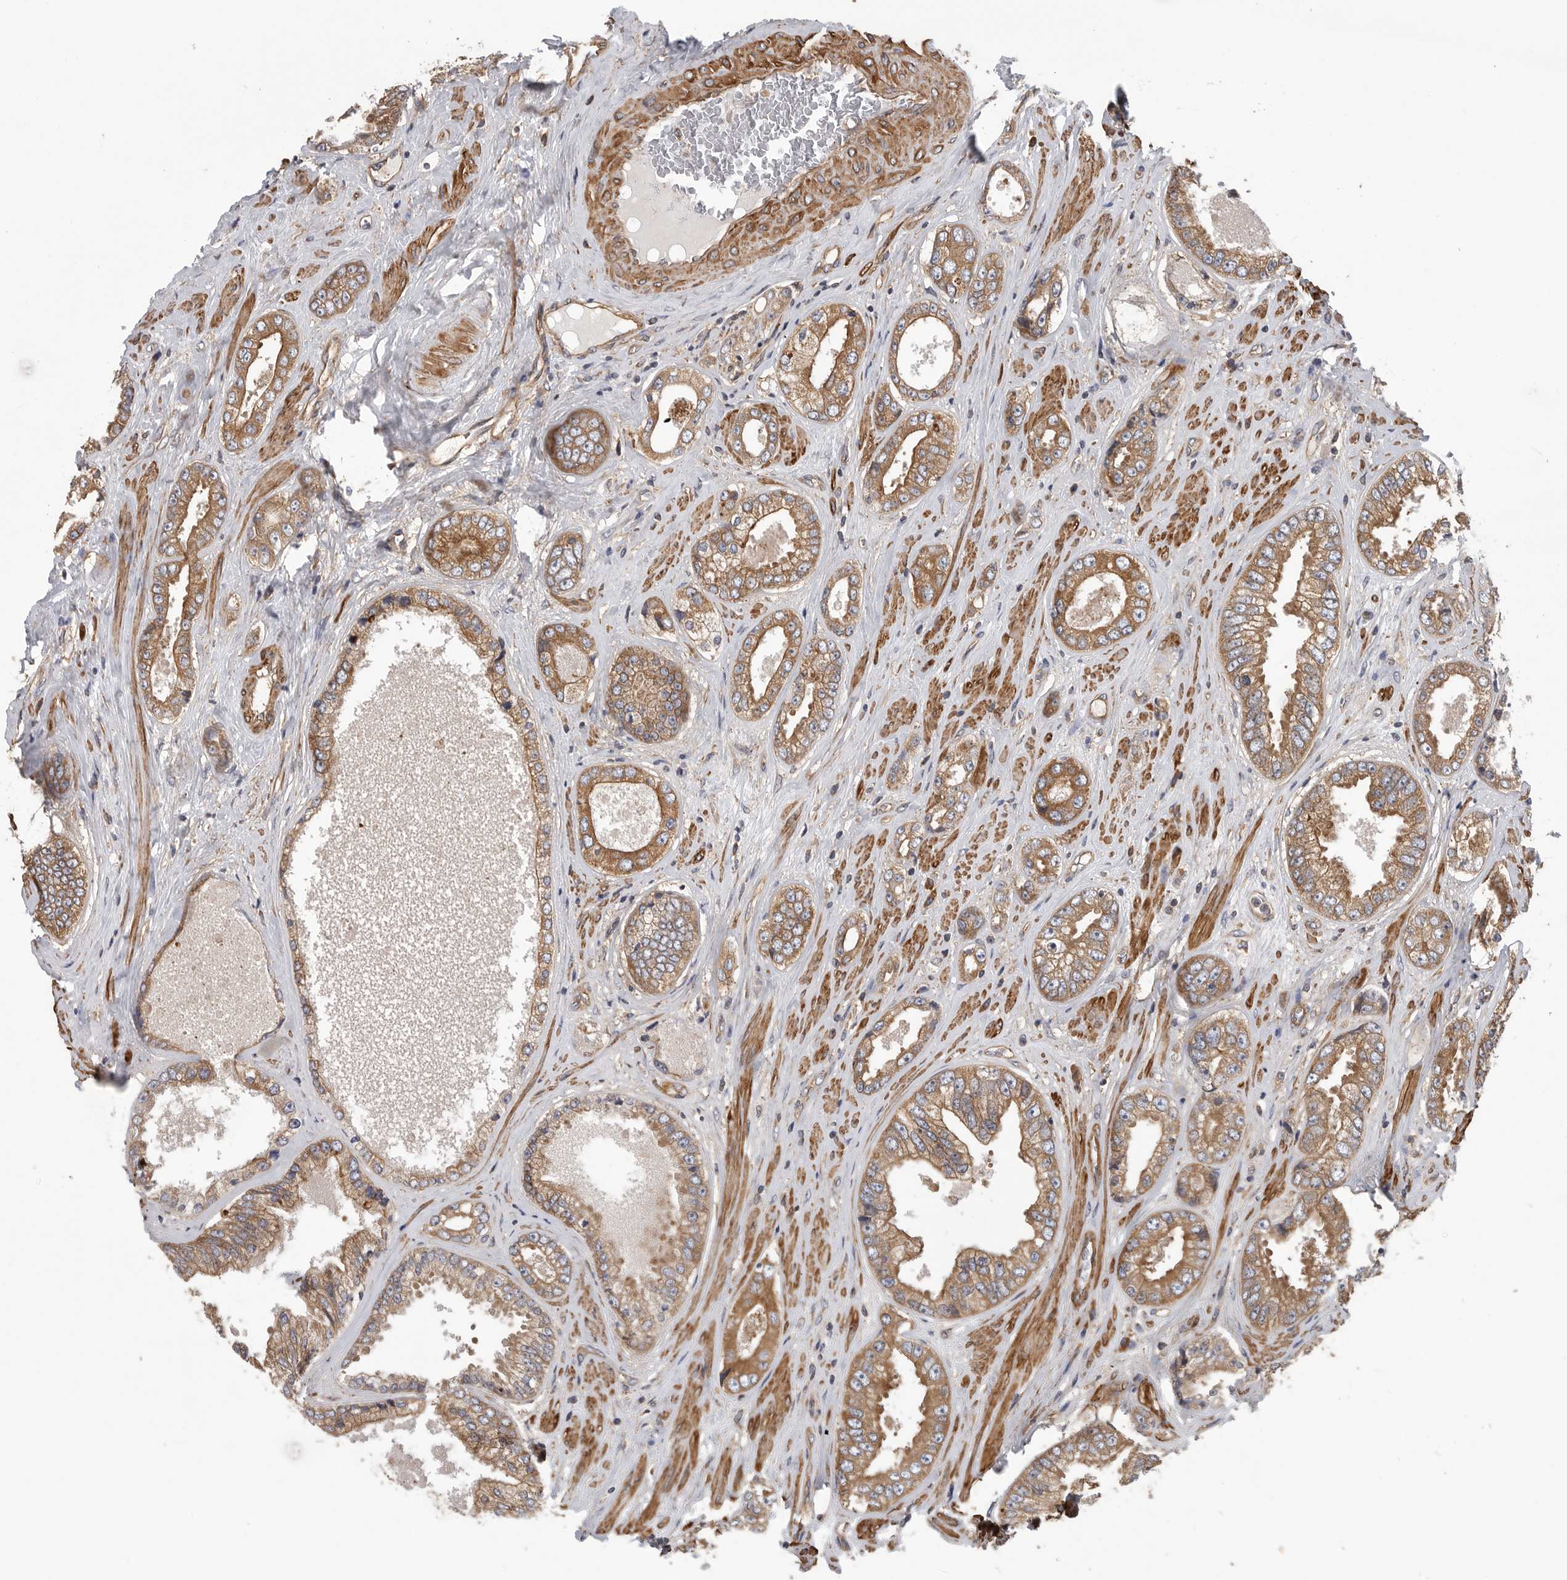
{"staining": {"intensity": "moderate", "quantity": ">75%", "location": "cytoplasmic/membranous"}, "tissue": "prostate cancer", "cell_type": "Tumor cells", "image_type": "cancer", "snomed": [{"axis": "morphology", "description": "Adenocarcinoma, High grade"}, {"axis": "topography", "description": "Prostate"}], "caption": "This image shows prostate cancer (adenocarcinoma (high-grade)) stained with immunohistochemistry to label a protein in brown. The cytoplasmic/membranous of tumor cells show moderate positivity for the protein. Nuclei are counter-stained blue.", "gene": "OXR1", "patient": {"sex": "male", "age": 61}}